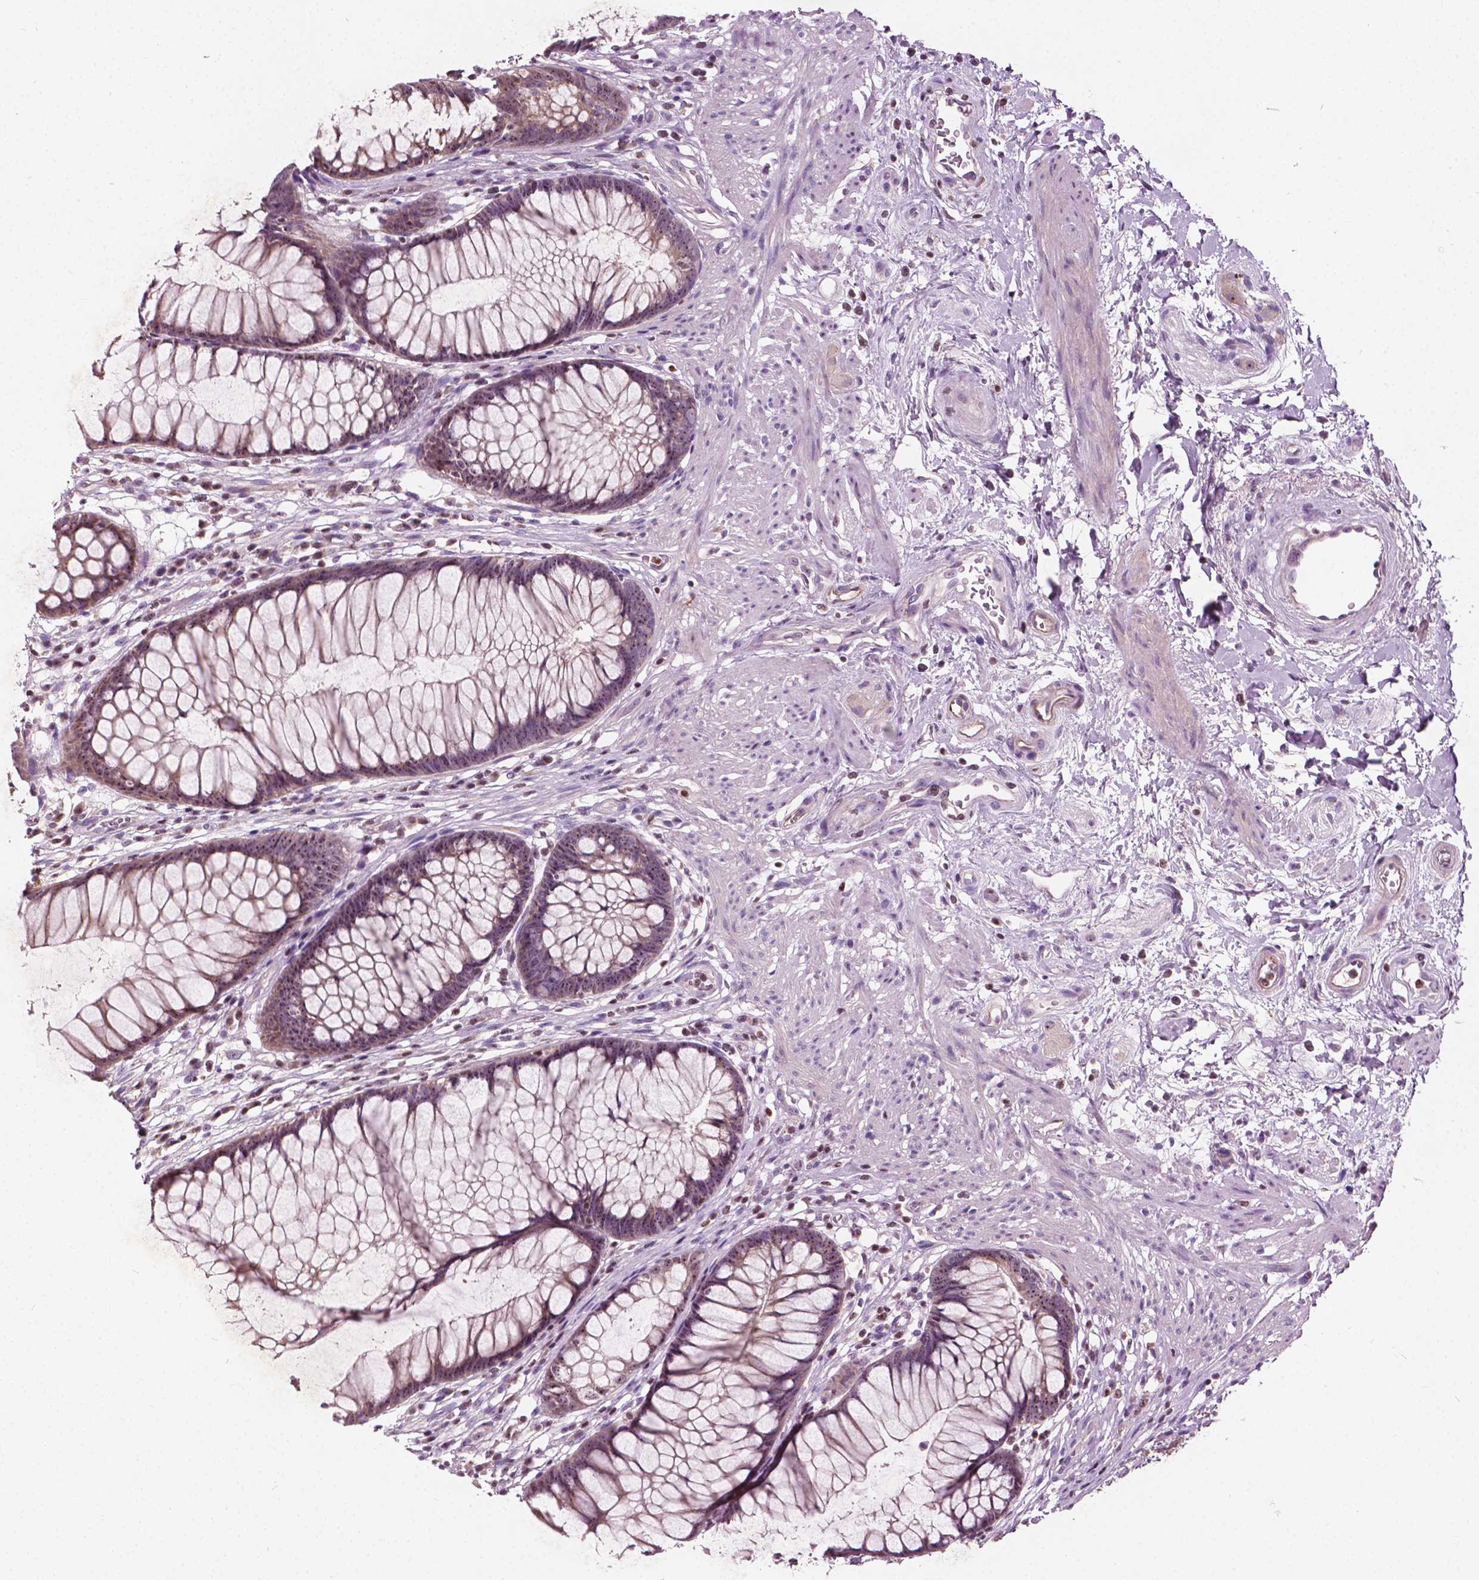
{"staining": {"intensity": "moderate", "quantity": ">75%", "location": "nuclear"}, "tissue": "rectum", "cell_type": "Glandular cells", "image_type": "normal", "snomed": [{"axis": "morphology", "description": "Normal tissue, NOS"}, {"axis": "topography", "description": "Smooth muscle"}, {"axis": "topography", "description": "Rectum"}], "caption": "Moderate nuclear protein positivity is identified in about >75% of glandular cells in rectum.", "gene": "ODF3L2", "patient": {"sex": "male", "age": 53}}